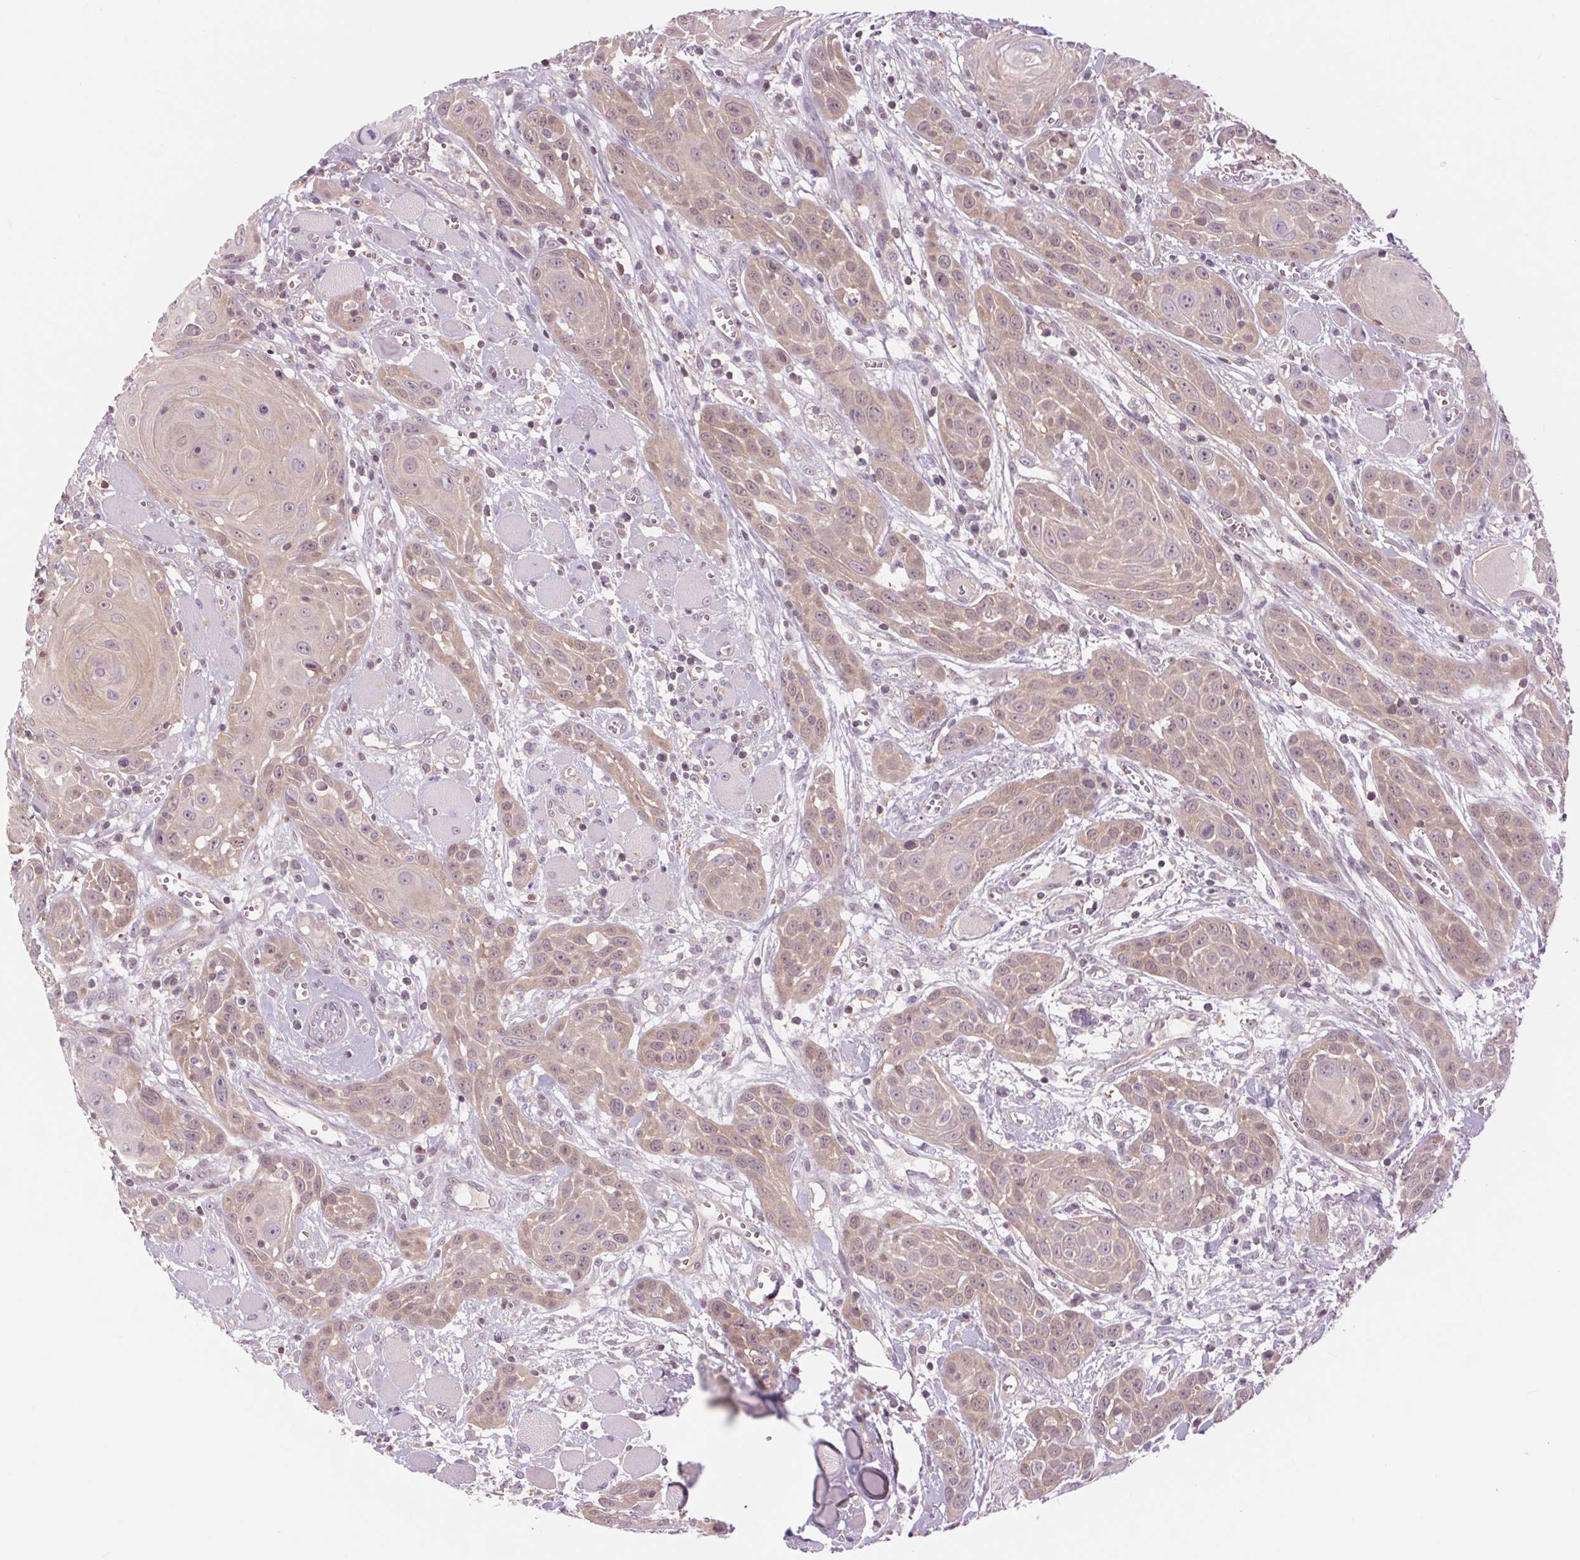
{"staining": {"intensity": "weak", "quantity": "25%-75%", "location": "cytoplasmic/membranous"}, "tissue": "head and neck cancer", "cell_type": "Tumor cells", "image_type": "cancer", "snomed": [{"axis": "morphology", "description": "Squamous cell carcinoma, NOS"}, {"axis": "topography", "description": "Head-Neck"}], "caption": "IHC (DAB) staining of human head and neck cancer (squamous cell carcinoma) reveals weak cytoplasmic/membranous protein expression in approximately 25%-75% of tumor cells. The staining is performed using DAB brown chromogen to label protein expression. The nuclei are counter-stained blue using hematoxylin.", "gene": "SH3RF2", "patient": {"sex": "female", "age": 80}}